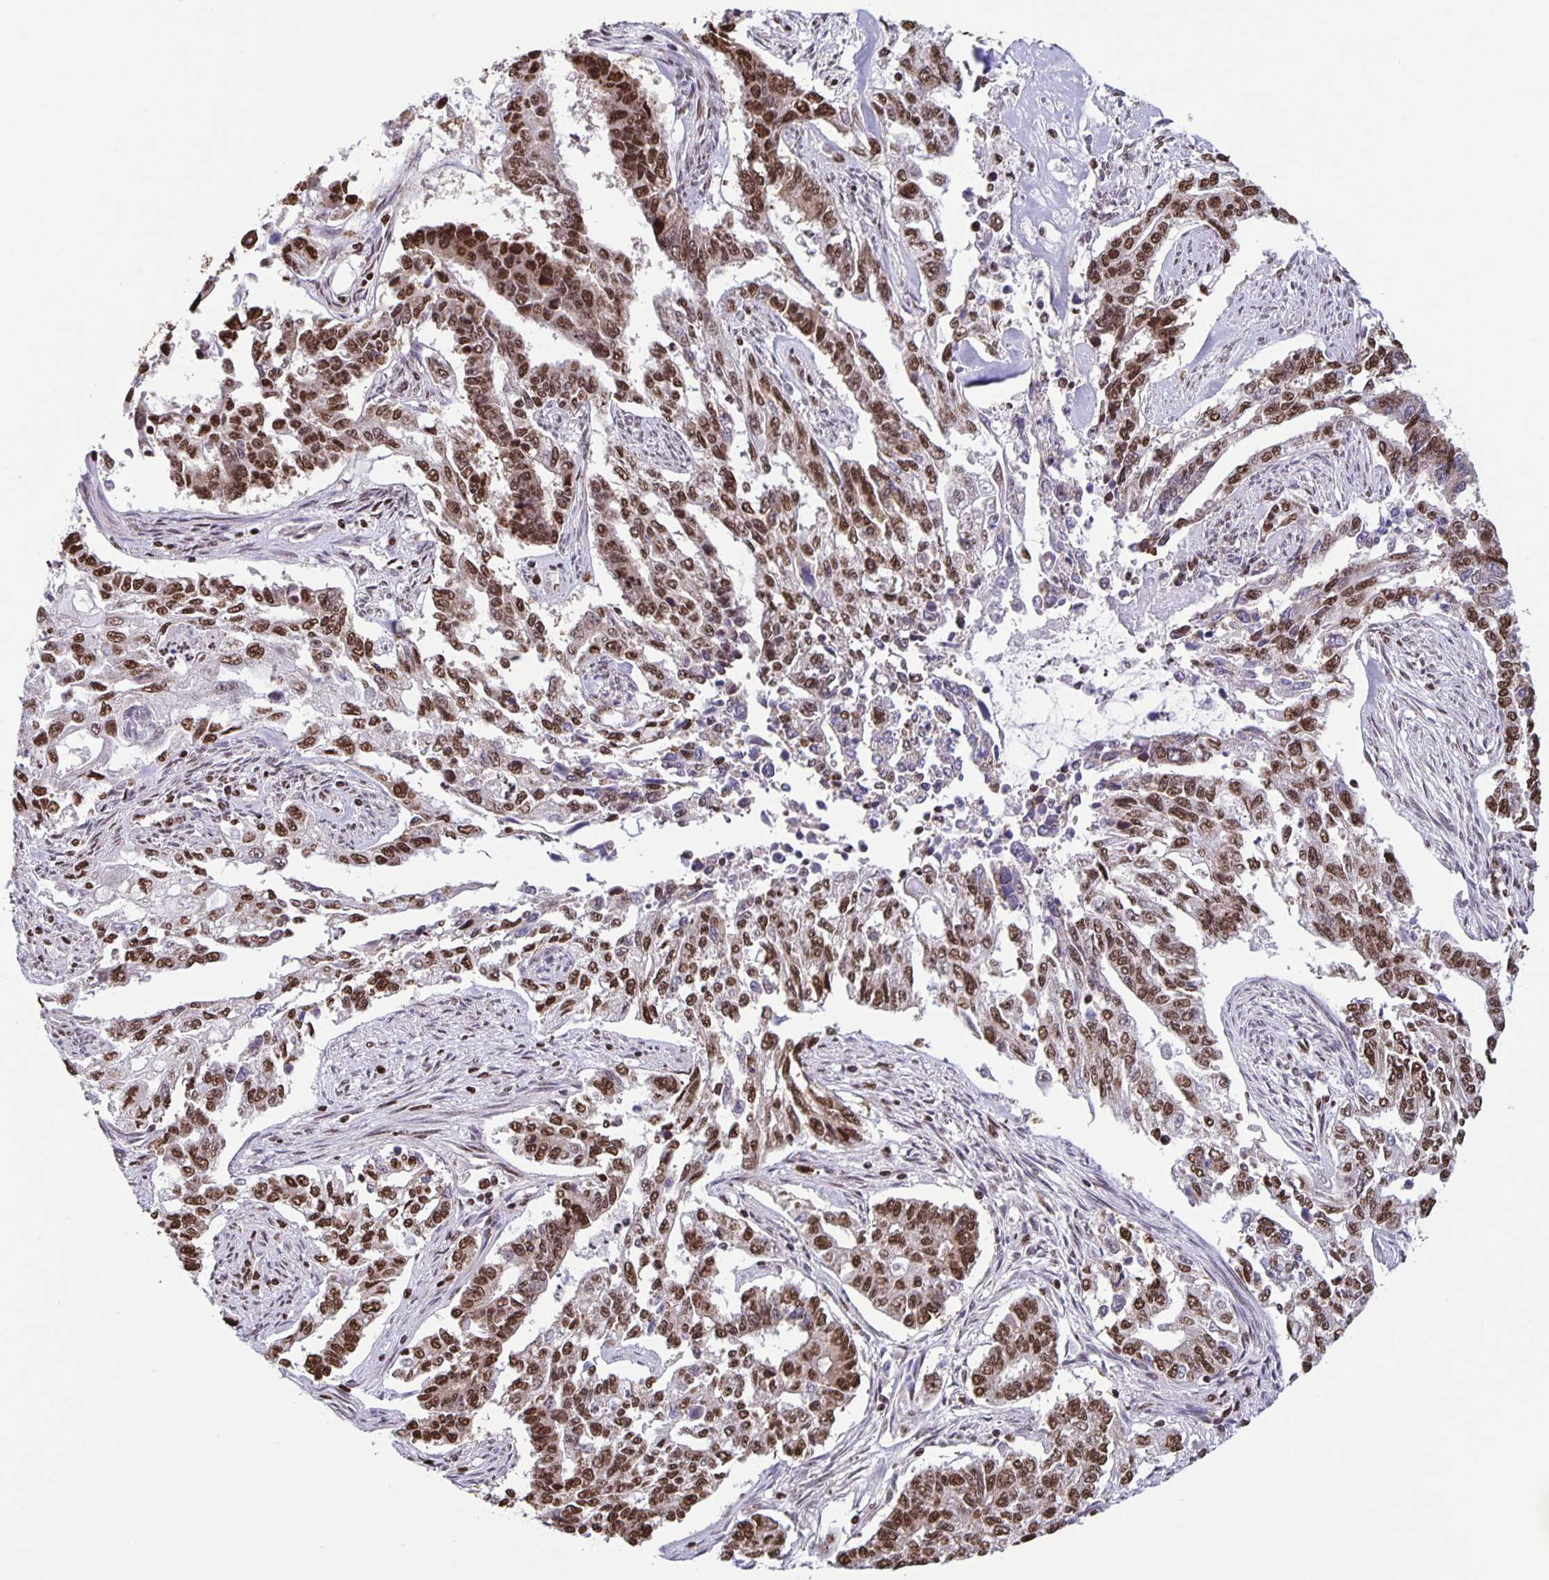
{"staining": {"intensity": "moderate", "quantity": ">75%", "location": "nuclear"}, "tissue": "endometrial cancer", "cell_type": "Tumor cells", "image_type": "cancer", "snomed": [{"axis": "morphology", "description": "Adenocarcinoma, NOS"}, {"axis": "topography", "description": "Uterus"}], "caption": "Adenocarcinoma (endometrial) was stained to show a protein in brown. There is medium levels of moderate nuclear staining in approximately >75% of tumor cells. (Stains: DAB (3,3'-diaminobenzidine) in brown, nuclei in blue, Microscopy: brightfield microscopy at high magnification).", "gene": "DUT", "patient": {"sex": "female", "age": 59}}